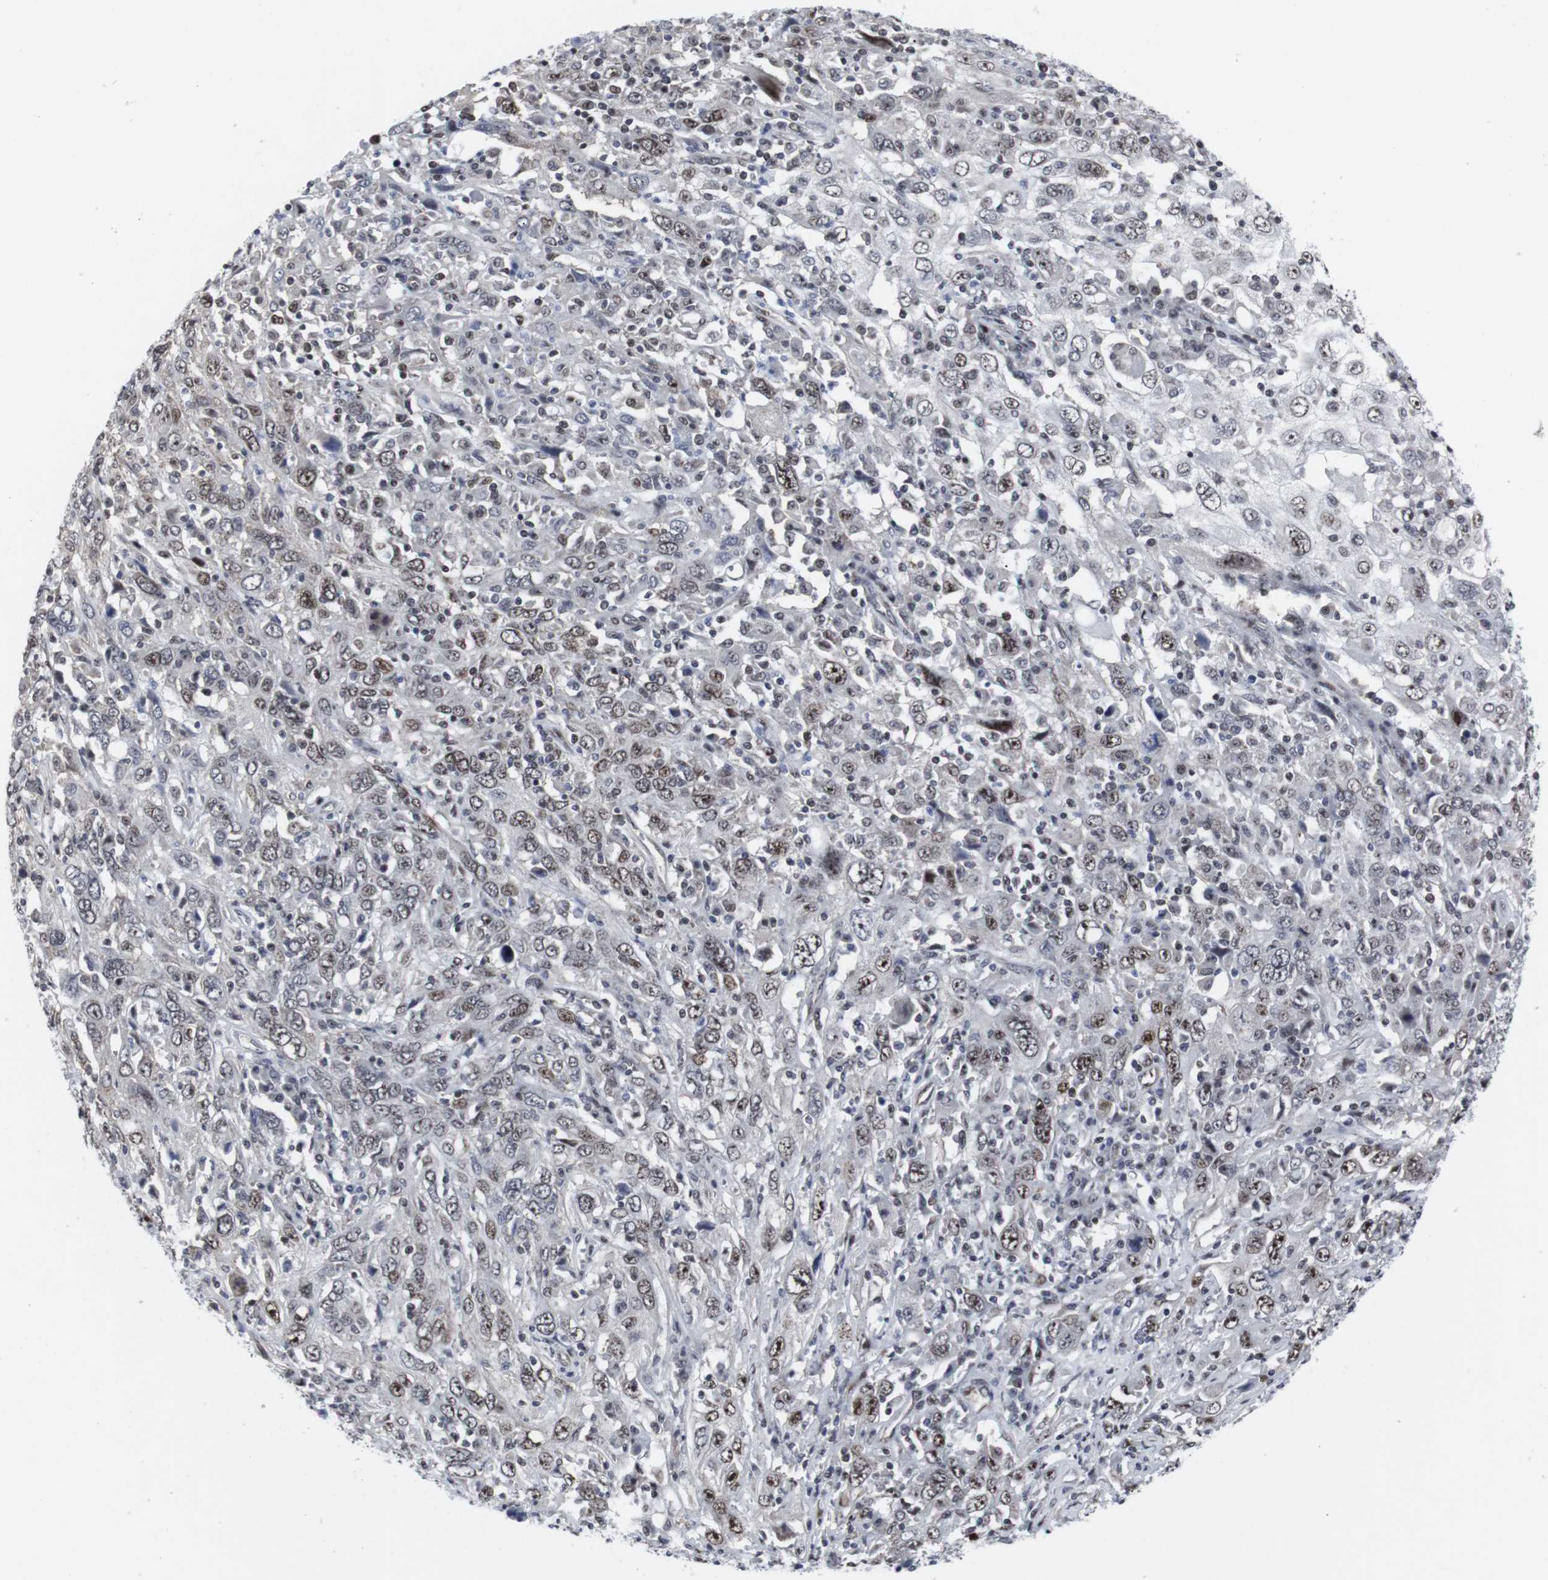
{"staining": {"intensity": "moderate", "quantity": "<25%", "location": "nuclear"}, "tissue": "cervical cancer", "cell_type": "Tumor cells", "image_type": "cancer", "snomed": [{"axis": "morphology", "description": "Squamous cell carcinoma, NOS"}, {"axis": "topography", "description": "Cervix"}], "caption": "An immunohistochemistry photomicrograph of tumor tissue is shown. Protein staining in brown shows moderate nuclear positivity in squamous cell carcinoma (cervical) within tumor cells. (Stains: DAB in brown, nuclei in blue, Microscopy: brightfield microscopy at high magnification).", "gene": "MLH1", "patient": {"sex": "female", "age": 46}}